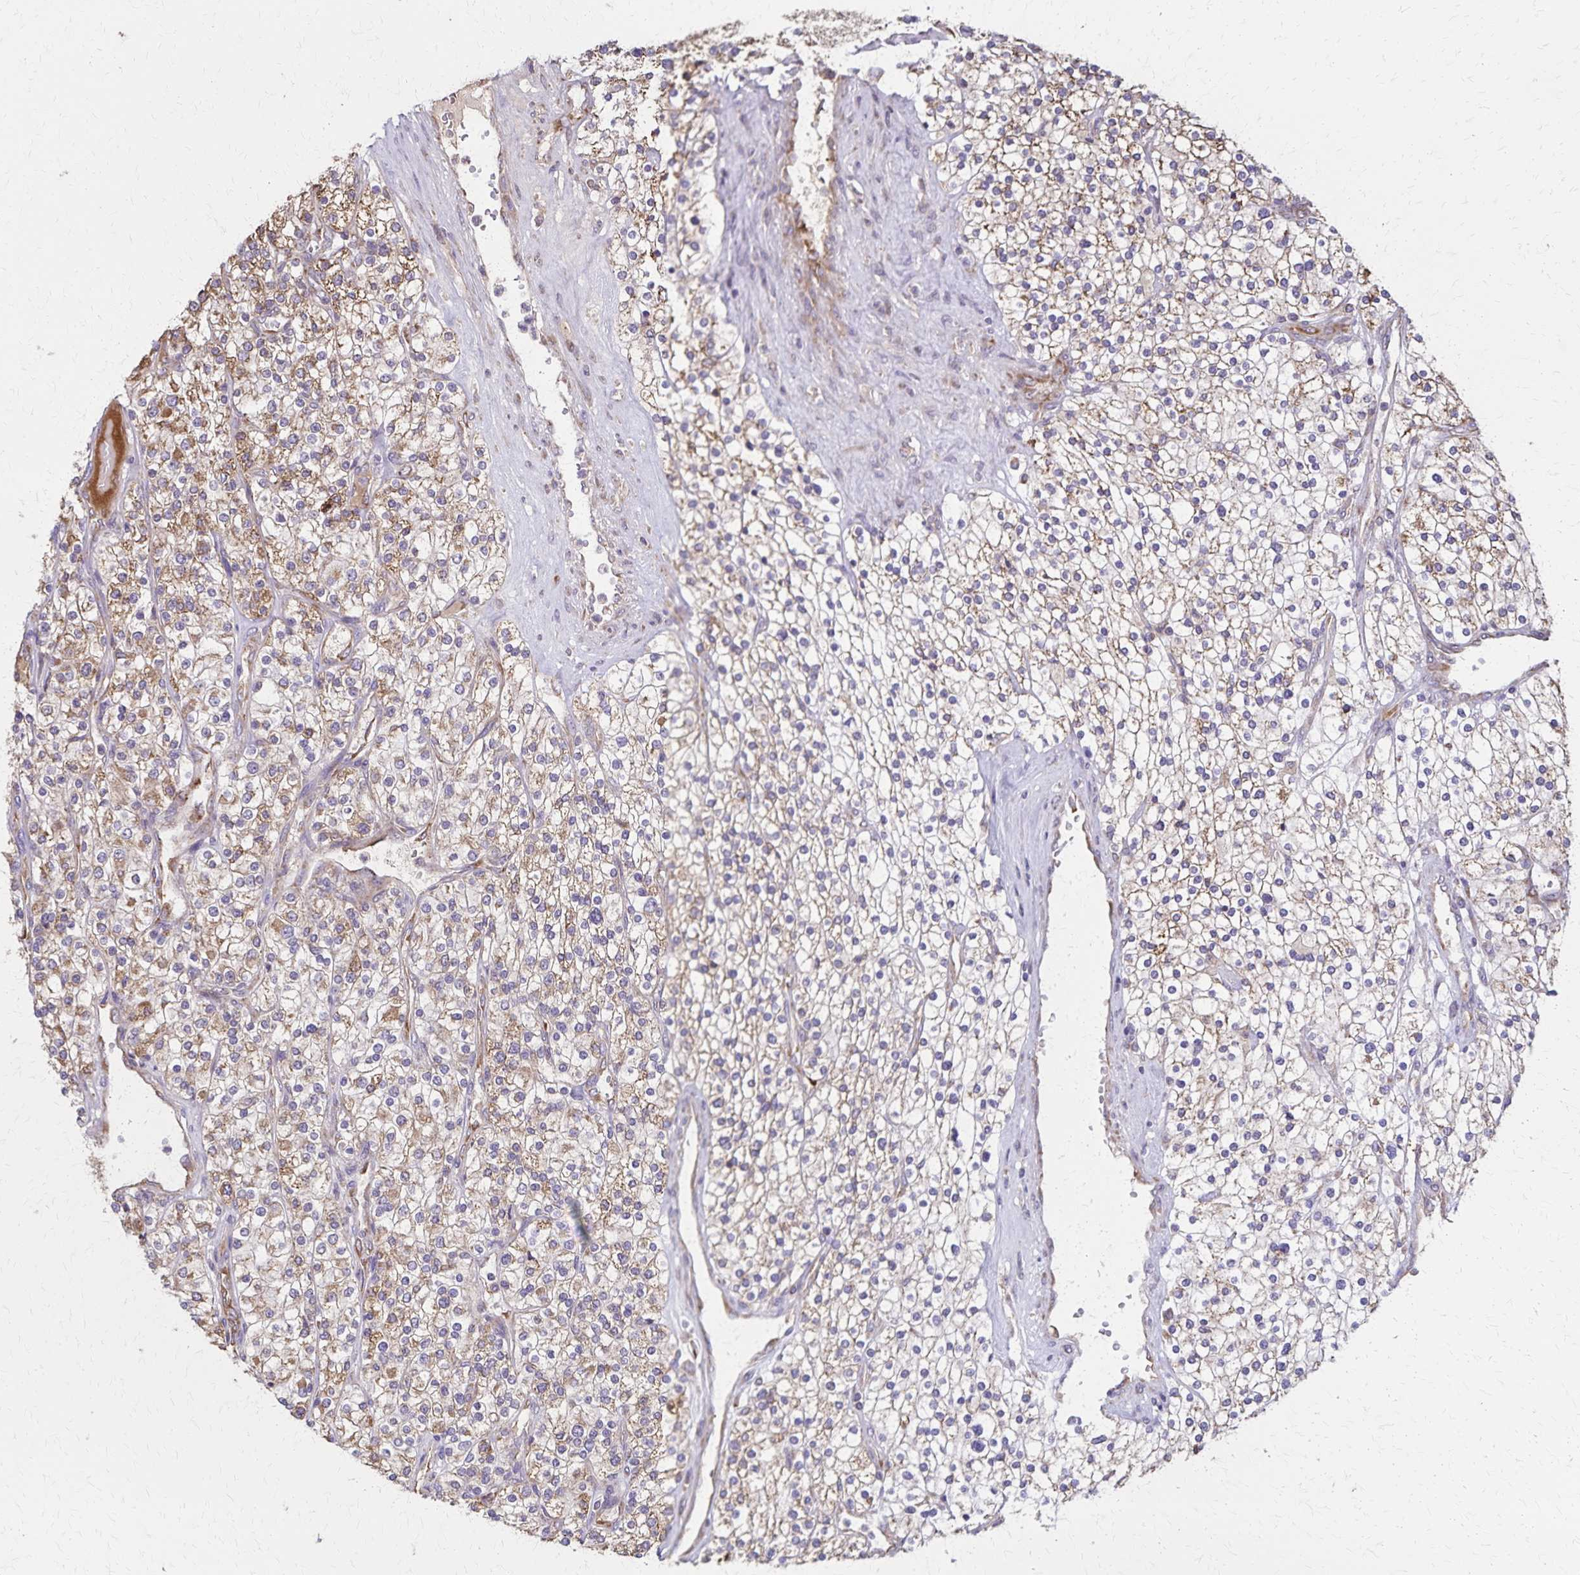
{"staining": {"intensity": "moderate", "quantity": ">75%", "location": "cytoplasmic/membranous"}, "tissue": "renal cancer", "cell_type": "Tumor cells", "image_type": "cancer", "snomed": [{"axis": "morphology", "description": "Adenocarcinoma, NOS"}, {"axis": "topography", "description": "Kidney"}], "caption": "DAB (3,3'-diaminobenzidine) immunohistochemical staining of human renal adenocarcinoma shows moderate cytoplasmic/membranous protein staining in approximately >75% of tumor cells.", "gene": "RNF10", "patient": {"sex": "male", "age": 80}}